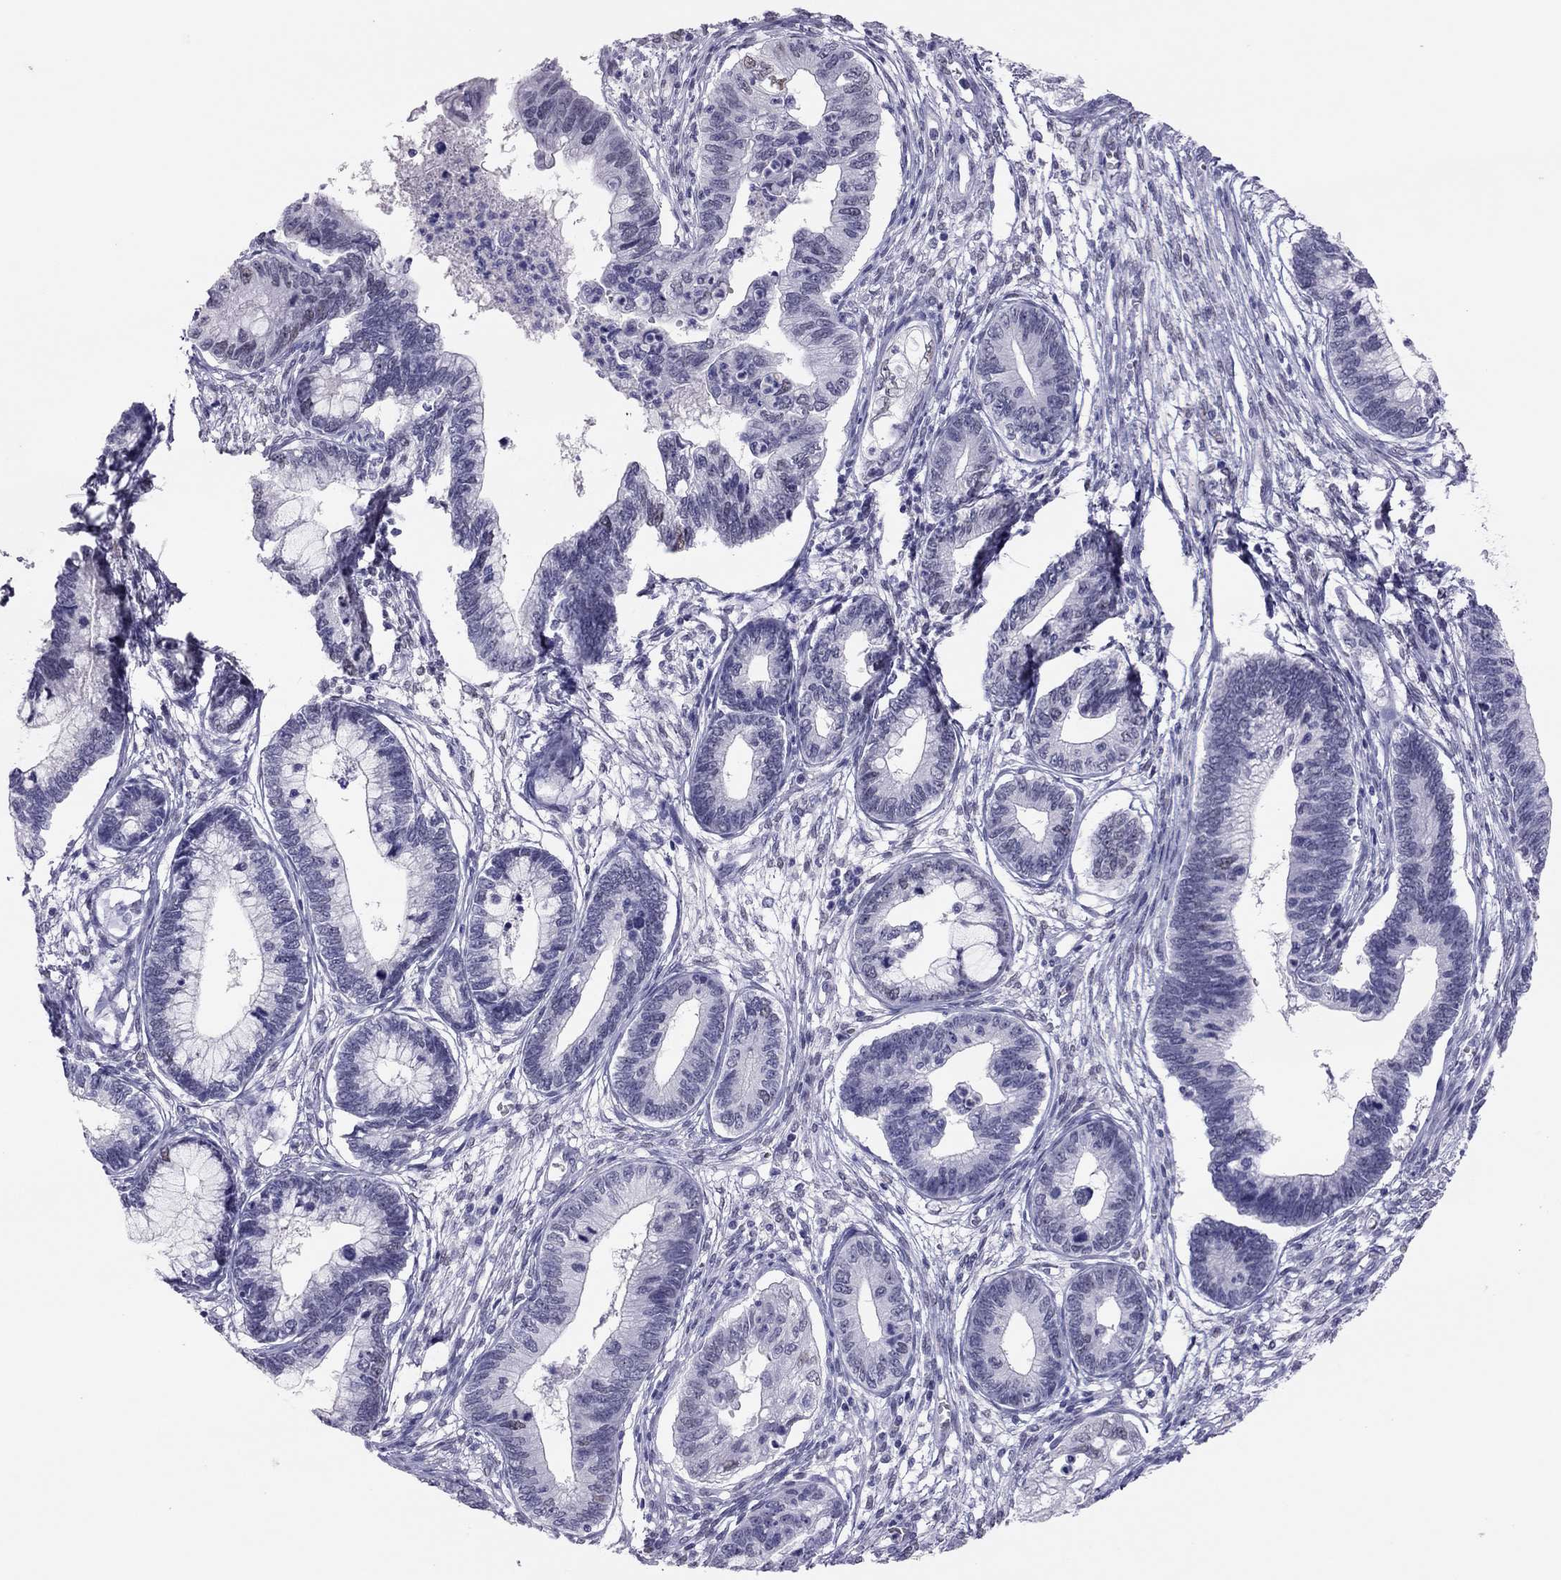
{"staining": {"intensity": "weak", "quantity": "<25%", "location": "nuclear"}, "tissue": "cervical cancer", "cell_type": "Tumor cells", "image_type": "cancer", "snomed": [{"axis": "morphology", "description": "Adenocarcinoma, NOS"}, {"axis": "topography", "description": "Cervix"}], "caption": "Immunohistochemical staining of human cervical cancer reveals no significant staining in tumor cells.", "gene": "PHOX2A", "patient": {"sex": "female", "age": 44}}